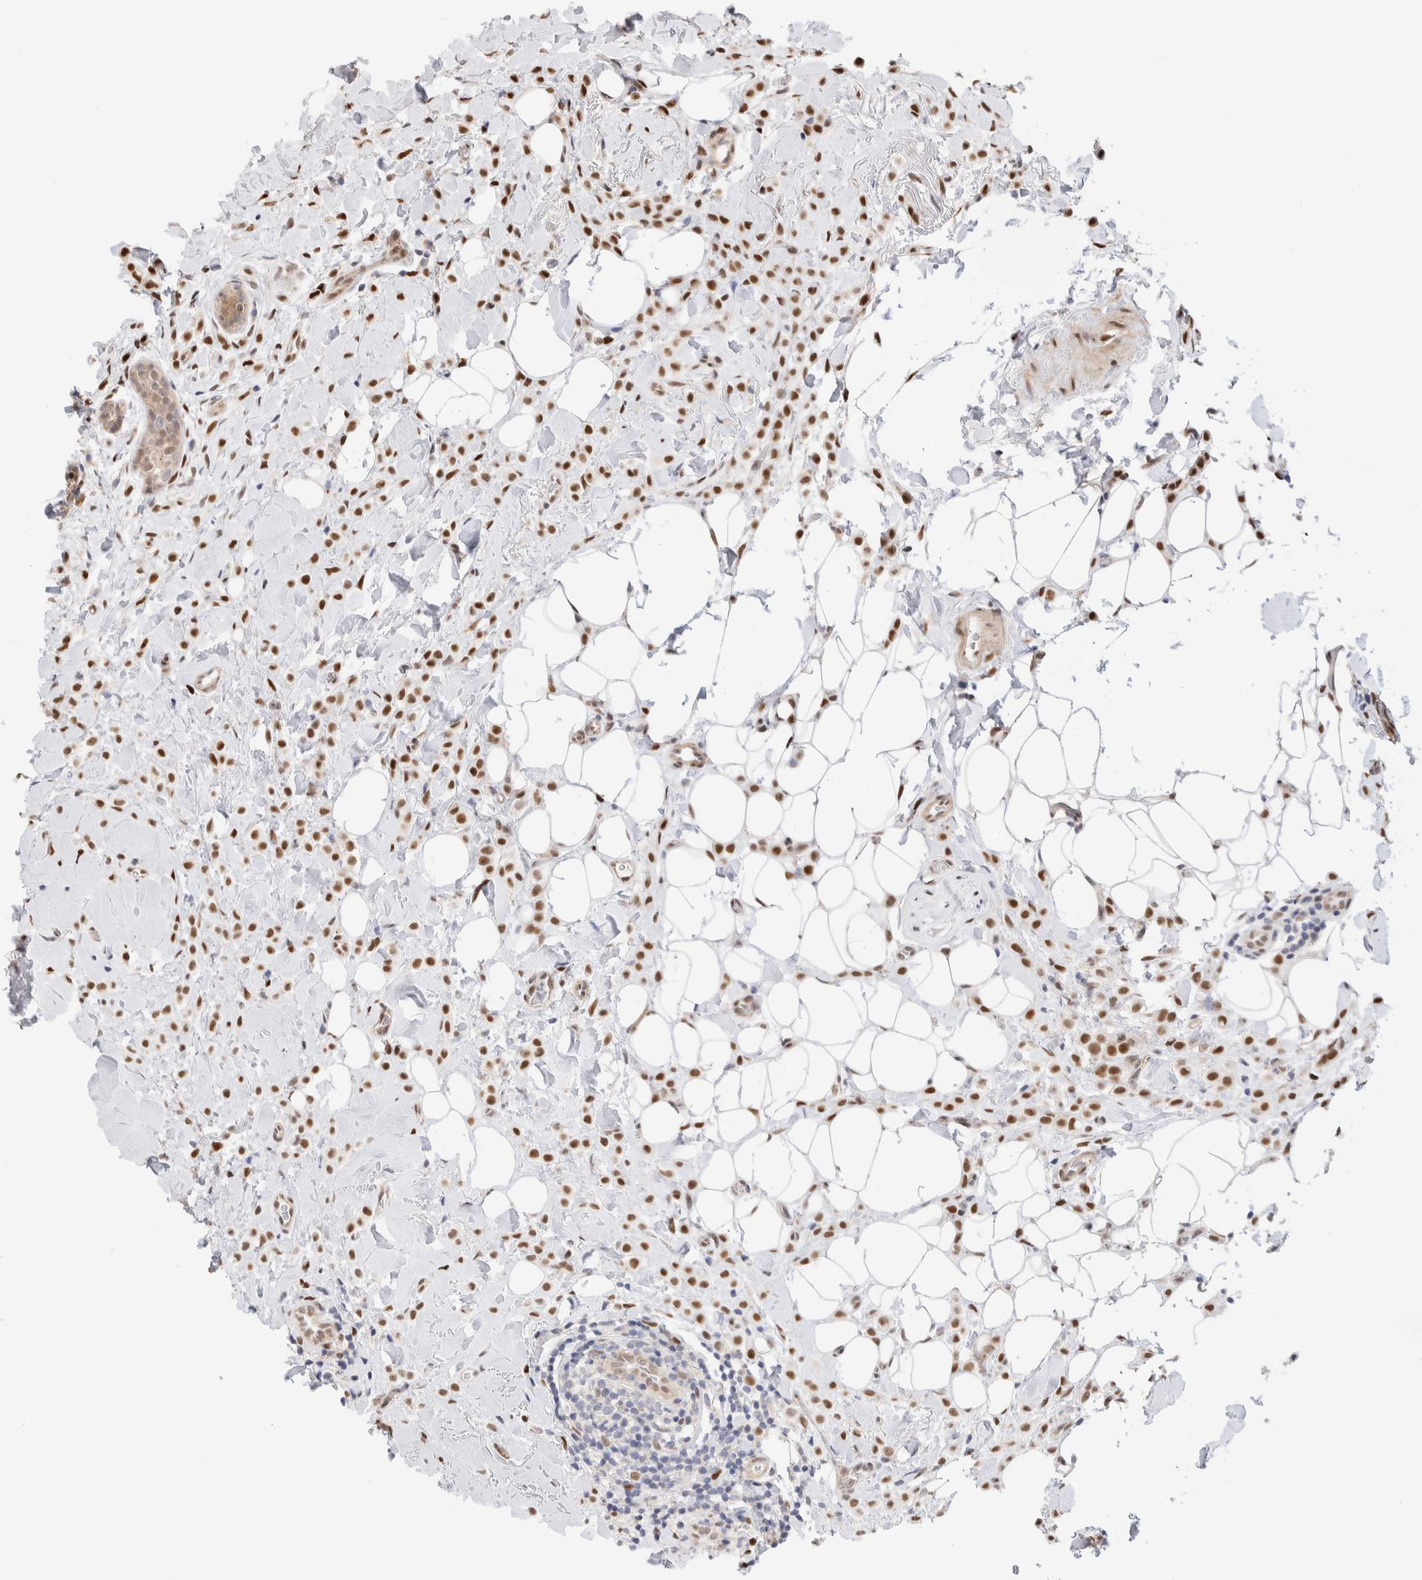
{"staining": {"intensity": "moderate", "quantity": ">75%", "location": "nuclear"}, "tissue": "breast cancer", "cell_type": "Tumor cells", "image_type": "cancer", "snomed": [{"axis": "morphology", "description": "Normal tissue, NOS"}, {"axis": "morphology", "description": "Lobular carcinoma"}, {"axis": "topography", "description": "Breast"}], "caption": "Tumor cells exhibit moderate nuclear expression in approximately >75% of cells in breast cancer.", "gene": "NSMAF", "patient": {"sex": "female", "age": 50}}